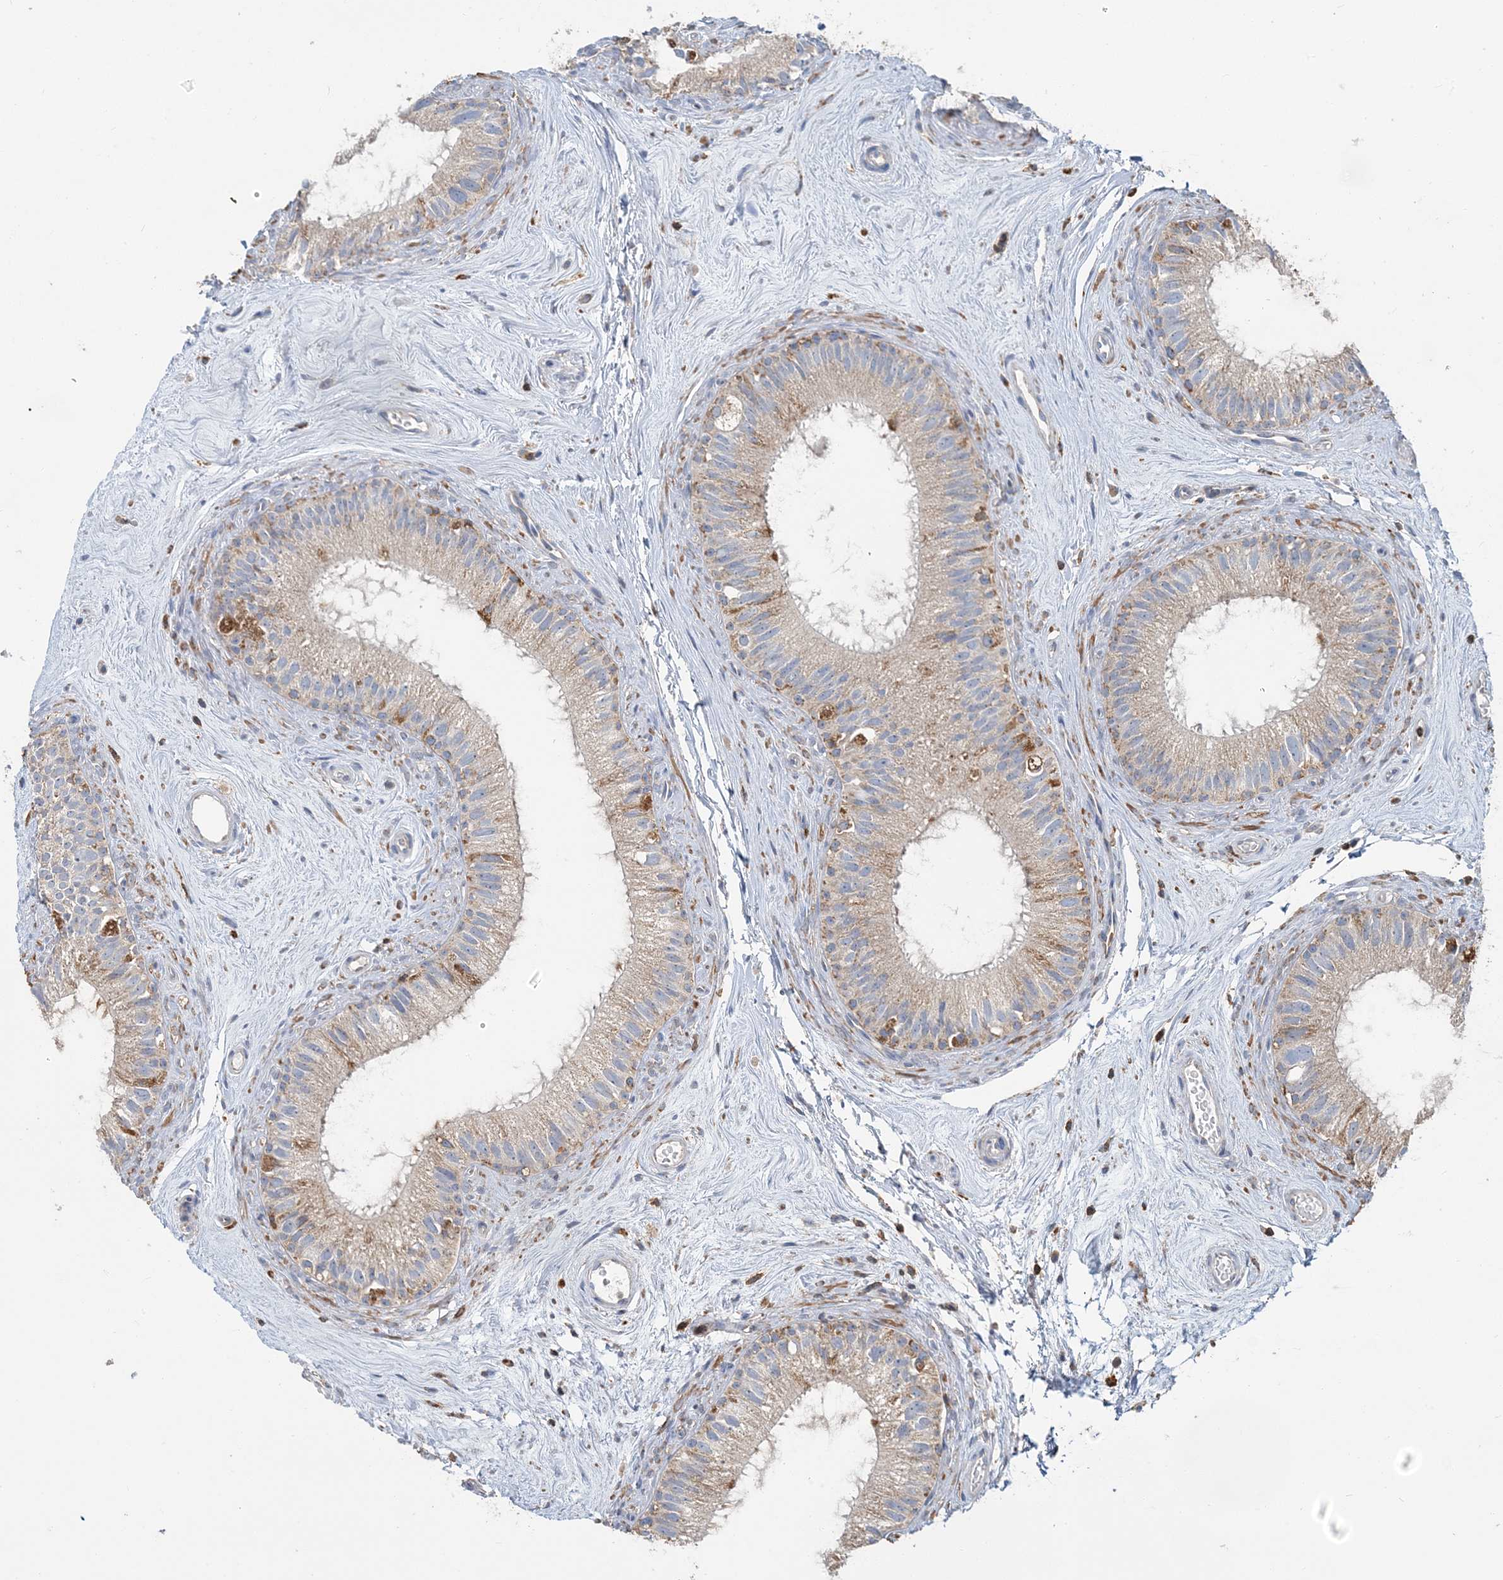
{"staining": {"intensity": "moderate", "quantity": "<25%", "location": "cytoplasmic/membranous"}, "tissue": "epididymis", "cell_type": "Glandular cells", "image_type": "normal", "snomed": [{"axis": "morphology", "description": "Normal tissue, NOS"}, {"axis": "topography", "description": "Epididymis"}], "caption": "A high-resolution image shows IHC staining of benign epididymis, which demonstrates moderate cytoplasmic/membranous expression in about <25% of glandular cells. The protein of interest is shown in brown color, while the nuclei are stained blue.", "gene": "TMLHE", "patient": {"sex": "male", "age": 71}}